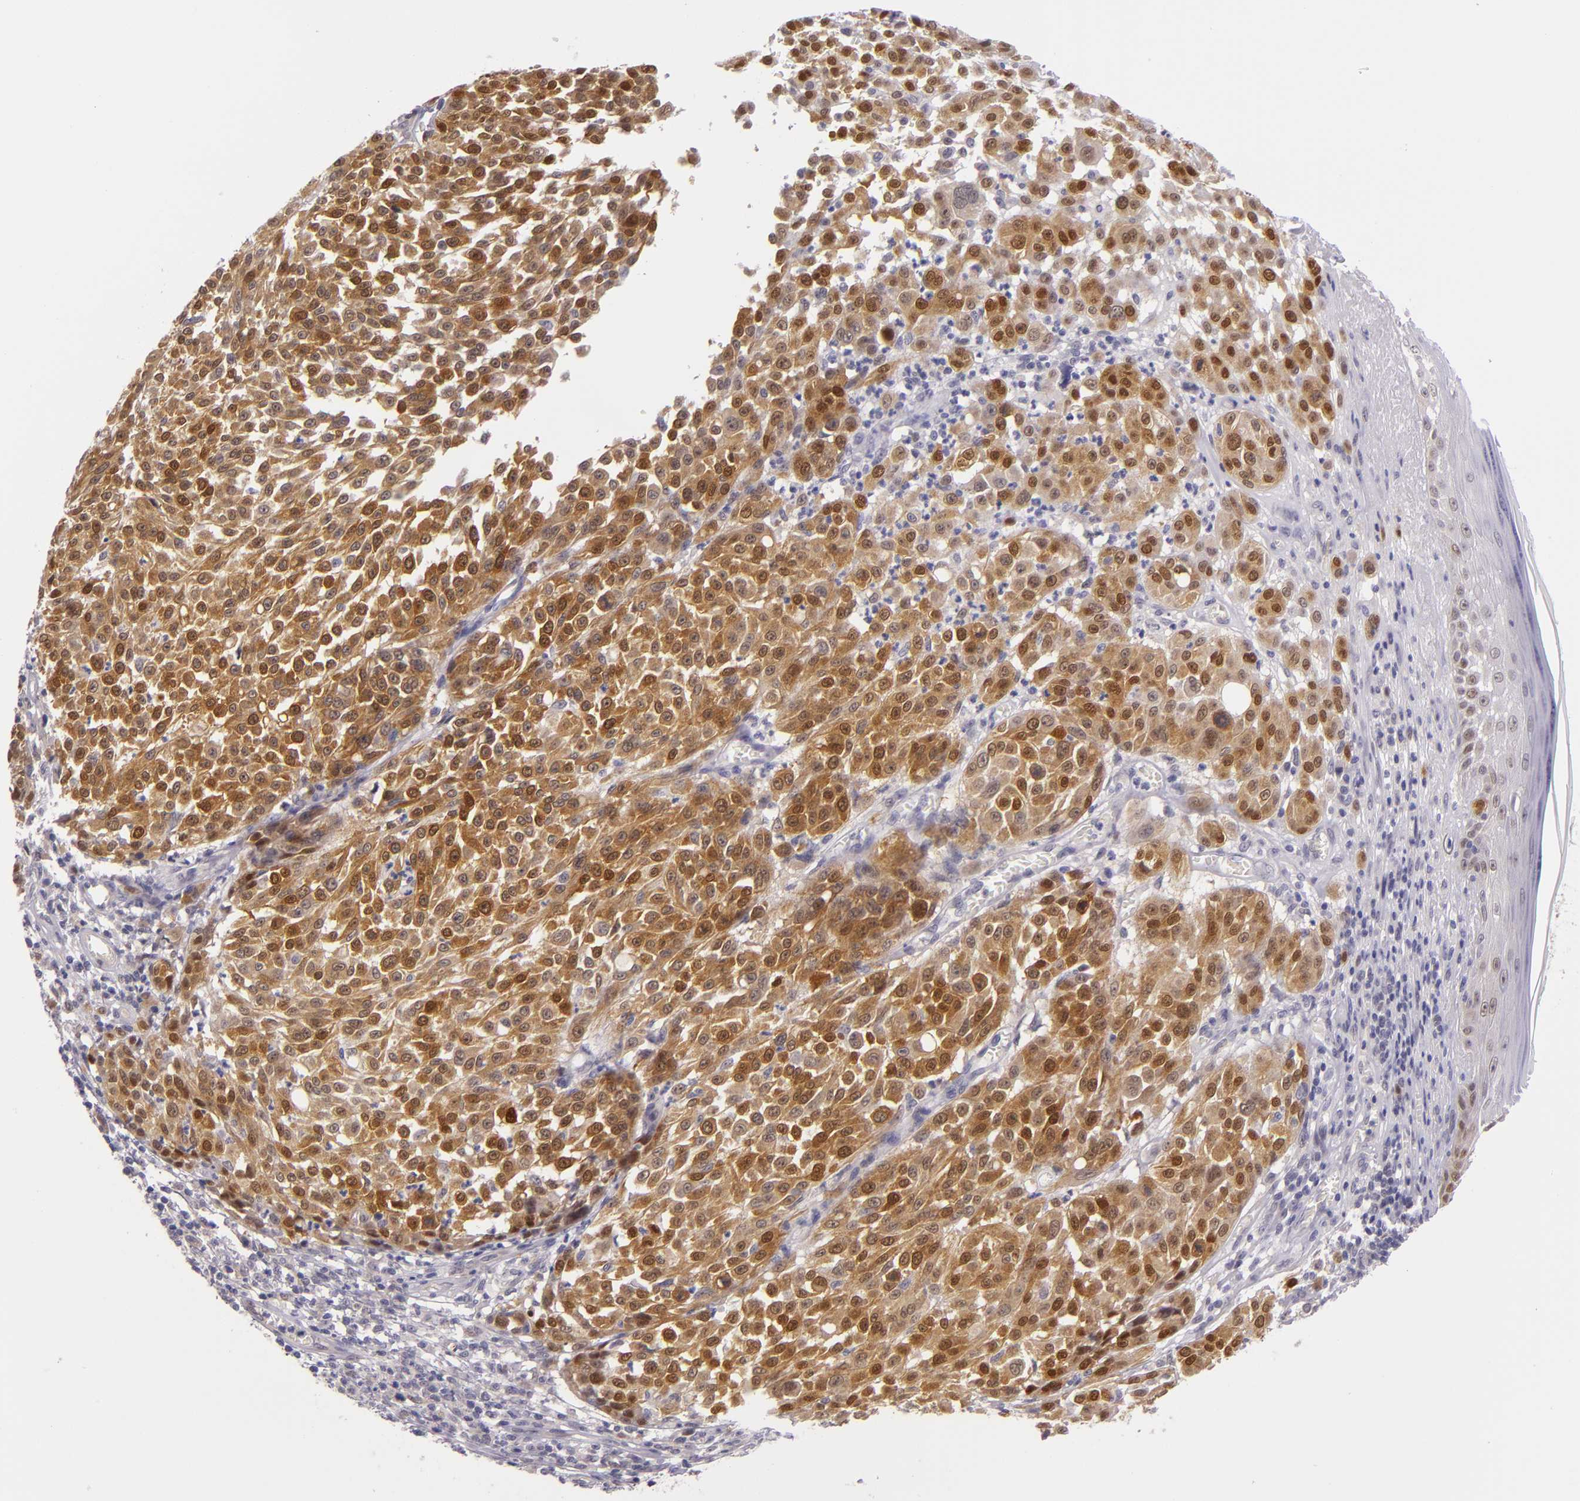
{"staining": {"intensity": "strong", "quantity": ">75%", "location": "cytoplasmic/membranous,nuclear"}, "tissue": "melanoma", "cell_type": "Tumor cells", "image_type": "cancer", "snomed": [{"axis": "morphology", "description": "Malignant melanoma, NOS"}, {"axis": "topography", "description": "Skin"}], "caption": "The micrograph exhibits staining of melanoma, revealing strong cytoplasmic/membranous and nuclear protein expression (brown color) within tumor cells. (Stains: DAB in brown, nuclei in blue, Microscopy: brightfield microscopy at high magnification).", "gene": "CSE1L", "patient": {"sex": "female", "age": 49}}